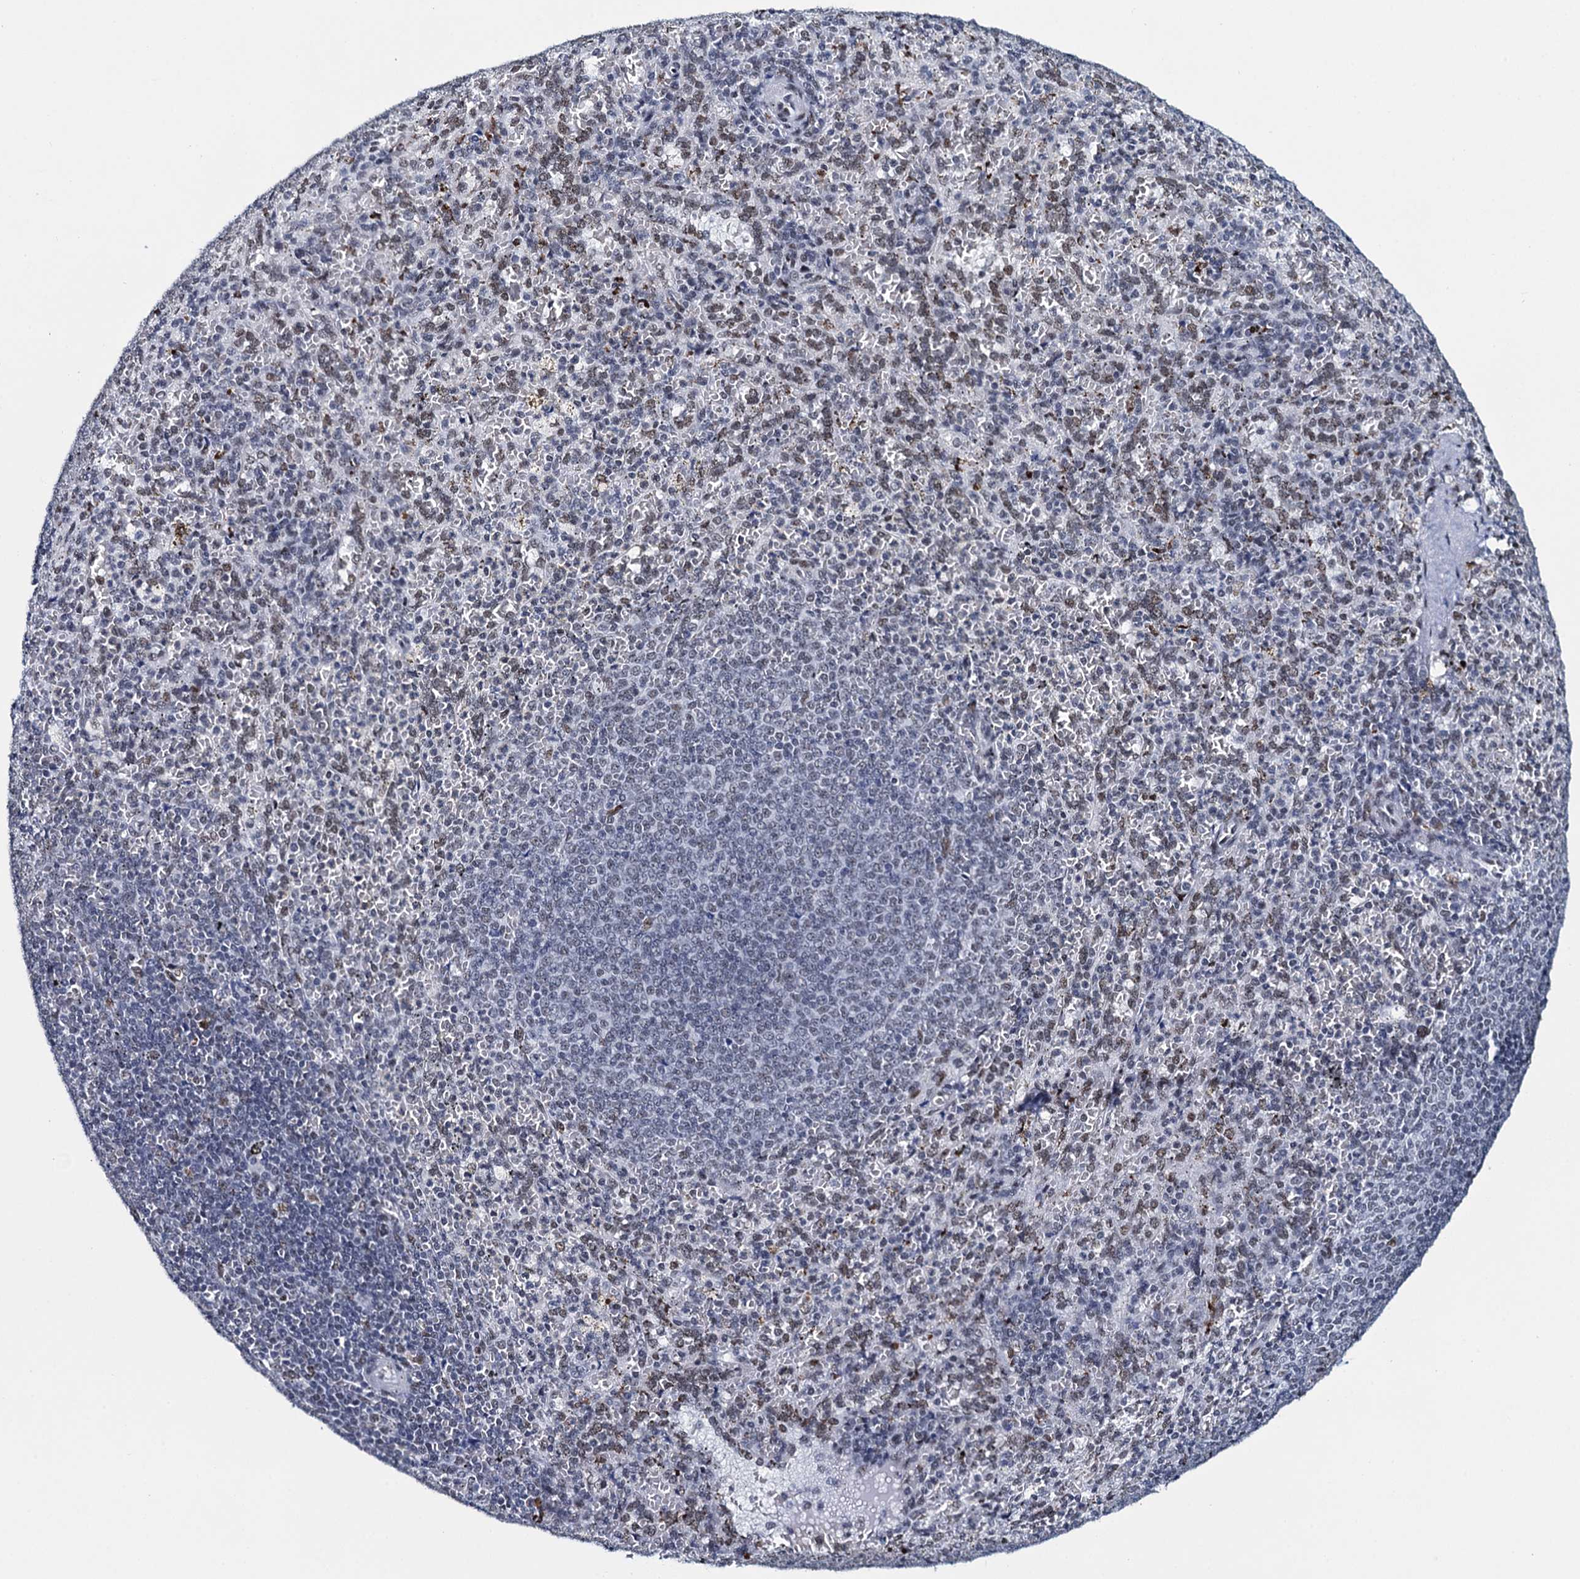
{"staining": {"intensity": "weak", "quantity": "<25%", "location": "nuclear"}, "tissue": "spleen", "cell_type": "Cells in red pulp", "image_type": "normal", "snomed": [{"axis": "morphology", "description": "Normal tissue, NOS"}, {"axis": "topography", "description": "Spleen"}], "caption": "Immunohistochemistry photomicrograph of unremarkable spleen: human spleen stained with DAB (3,3'-diaminobenzidine) reveals no significant protein expression in cells in red pulp. (IHC, brightfield microscopy, high magnification).", "gene": "HNRNPUL2", "patient": {"sex": "female", "age": 21}}